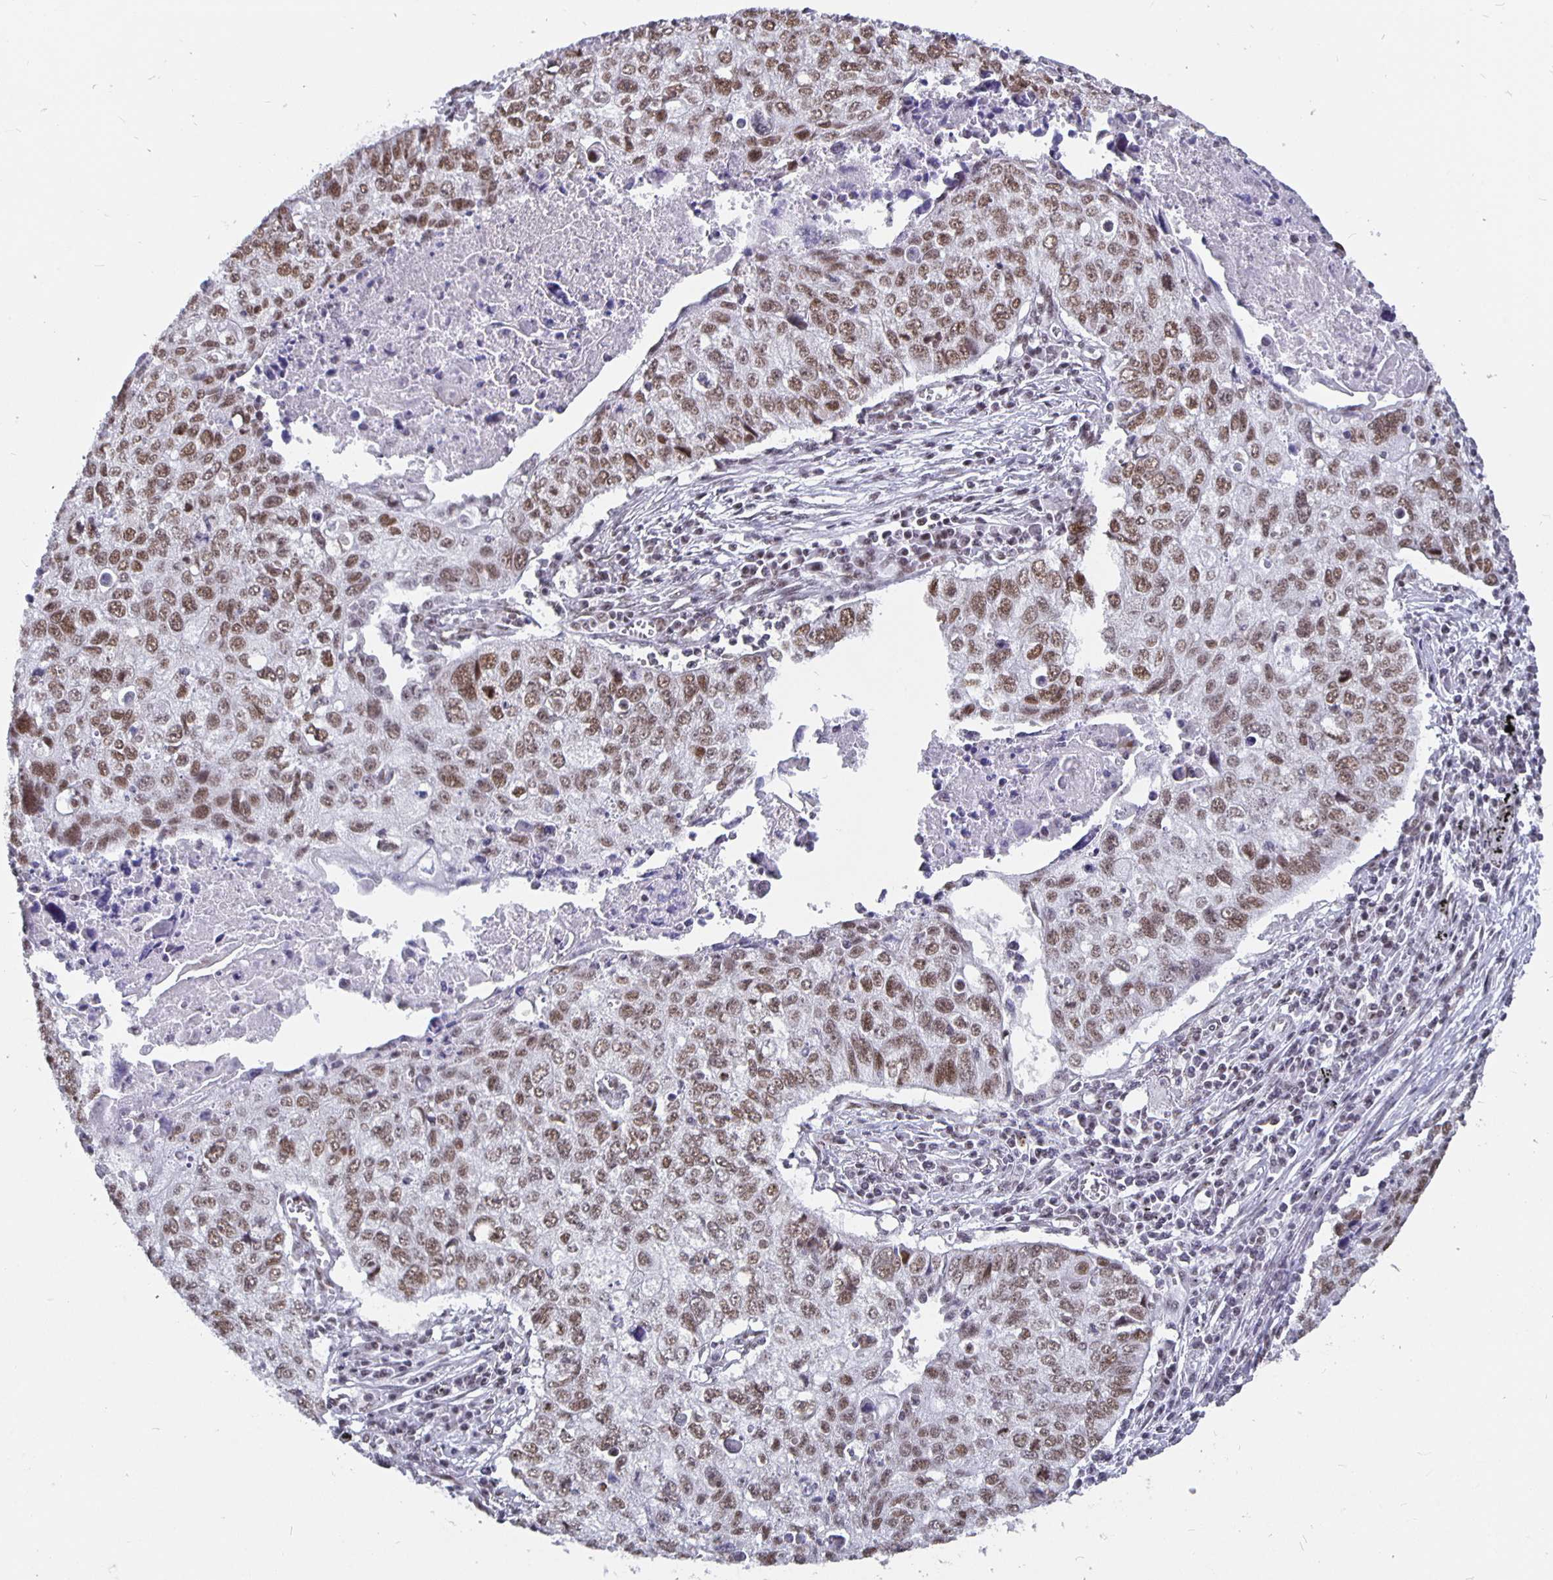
{"staining": {"intensity": "moderate", "quantity": ">75%", "location": "nuclear"}, "tissue": "lung cancer", "cell_type": "Tumor cells", "image_type": "cancer", "snomed": [{"axis": "morphology", "description": "Normal morphology"}, {"axis": "morphology", "description": "Aneuploidy"}, {"axis": "morphology", "description": "Squamous cell carcinoma, NOS"}, {"axis": "topography", "description": "Lymph node"}, {"axis": "topography", "description": "Lung"}], "caption": "High-magnification brightfield microscopy of lung cancer (squamous cell carcinoma) stained with DAB (brown) and counterstained with hematoxylin (blue). tumor cells exhibit moderate nuclear positivity is appreciated in approximately>75% of cells.", "gene": "PBX2", "patient": {"sex": "female", "age": 76}}